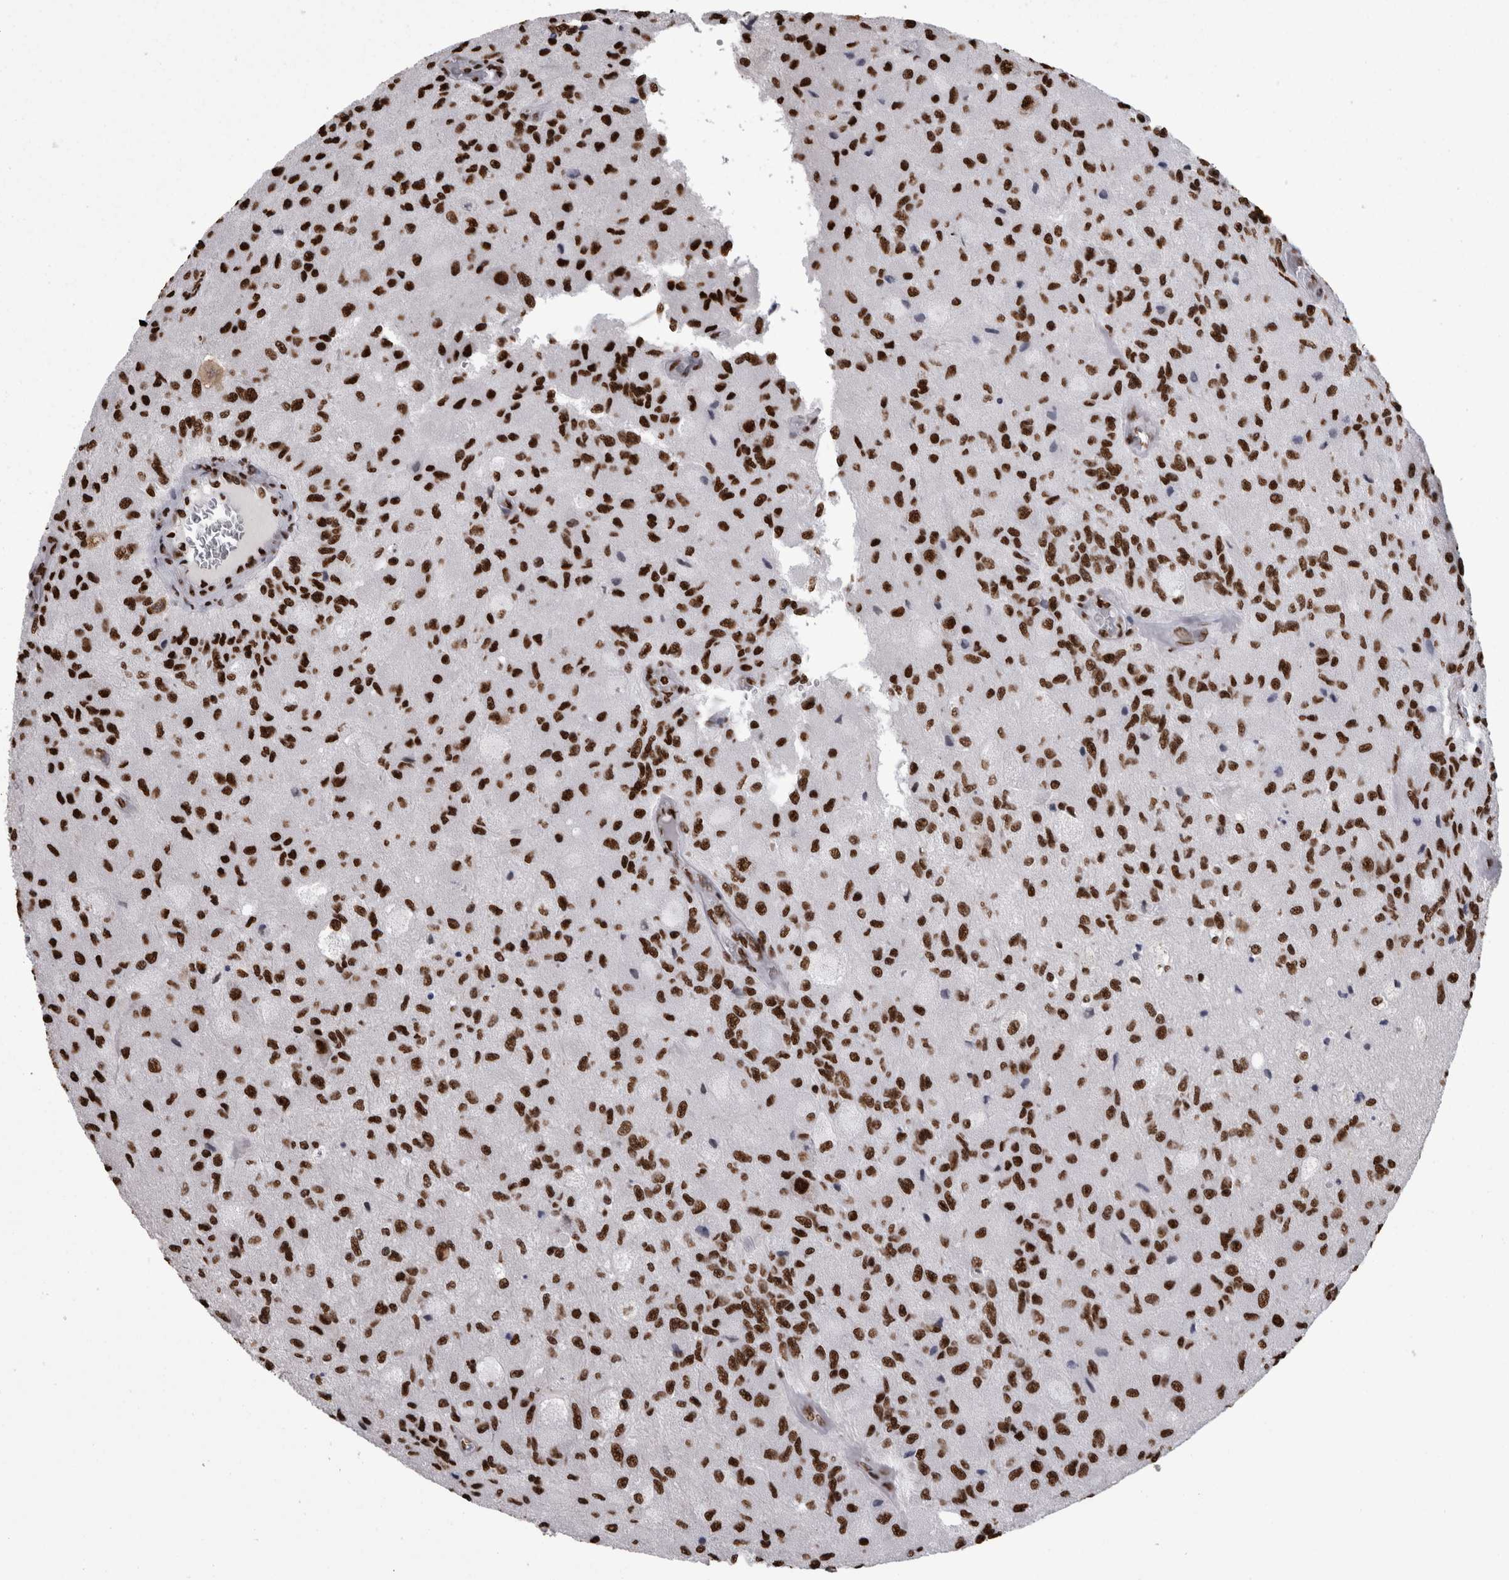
{"staining": {"intensity": "strong", "quantity": ">75%", "location": "nuclear"}, "tissue": "glioma", "cell_type": "Tumor cells", "image_type": "cancer", "snomed": [{"axis": "morphology", "description": "Normal tissue, NOS"}, {"axis": "morphology", "description": "Glioma, malignant, High grade"}, {"axis": "topography", "description": "Cerebral cortex"}], "caption": "Immunohistochemical staining of malignant high-grade glioma exhibits high levels of strong nuclear protein positivity in approximately >75% of tumor cells.", "gene": "HNRNPM", "patient": {"sex": "male", "age": 77}}